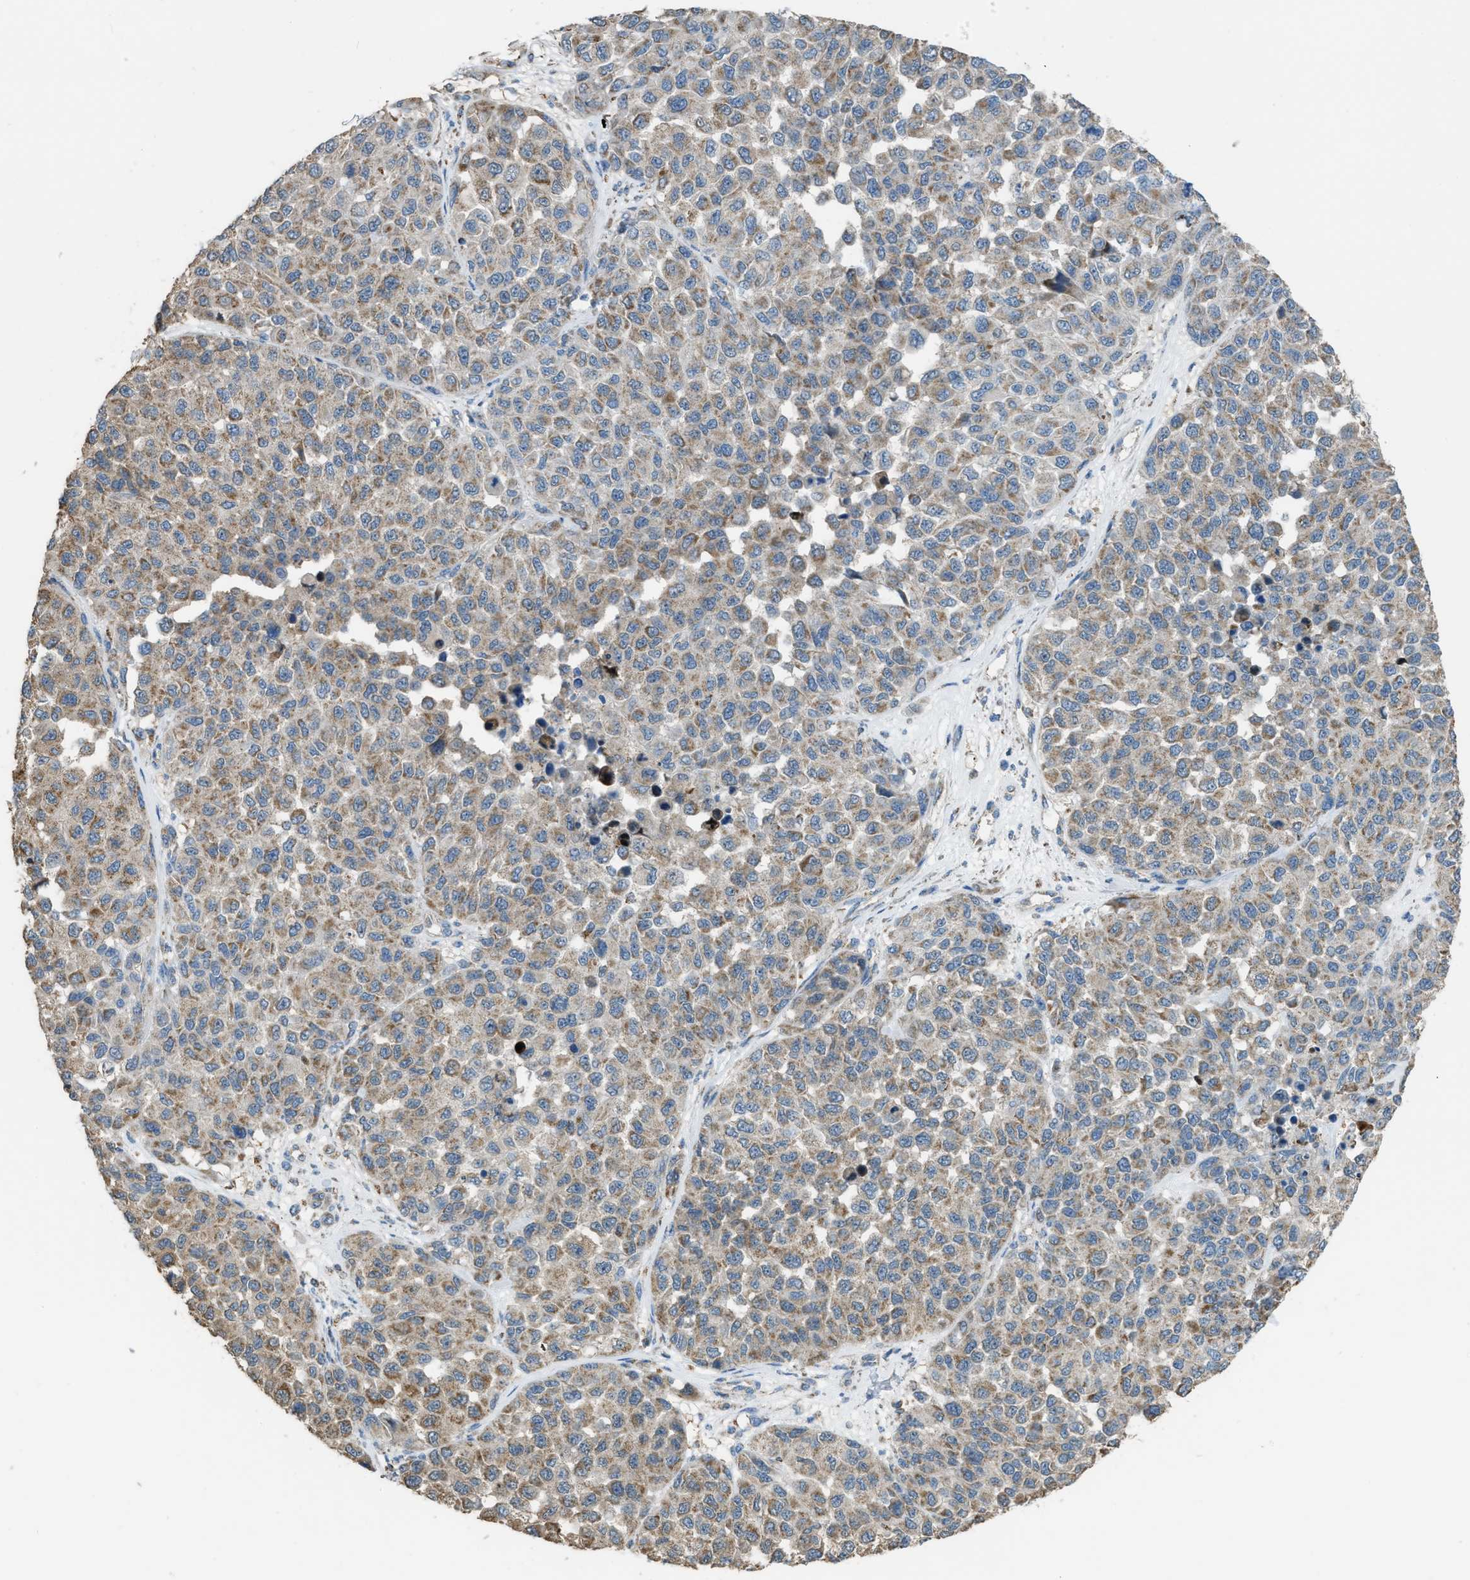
{"staining": {"intensity": "weak", "quantity": "25%-75%", "location": "cytoplasmic/membranous"}, "tissue": "melanoma", "cell_type": "Tumor cells", "image_type": "cancer", "snomed": [{"axis": "morphology", "description": "Malignant melanoma, NOS"}, {"axis": "topography", "description": "Skin"}], "caption": "Immunohistochemistry (DAB (3,3'-diaminobenzidine)) staining of melanoma reveals weak cytoplasmic/membranous protein positivity in approximately 25%-75% of tumor cells. Using DAB (brown) and hematoxylin (blue) stains, captured at high magnification using brightfield microscopy.", "gene": "ETFB", "patient": {"sex": "male", "age": 62}}